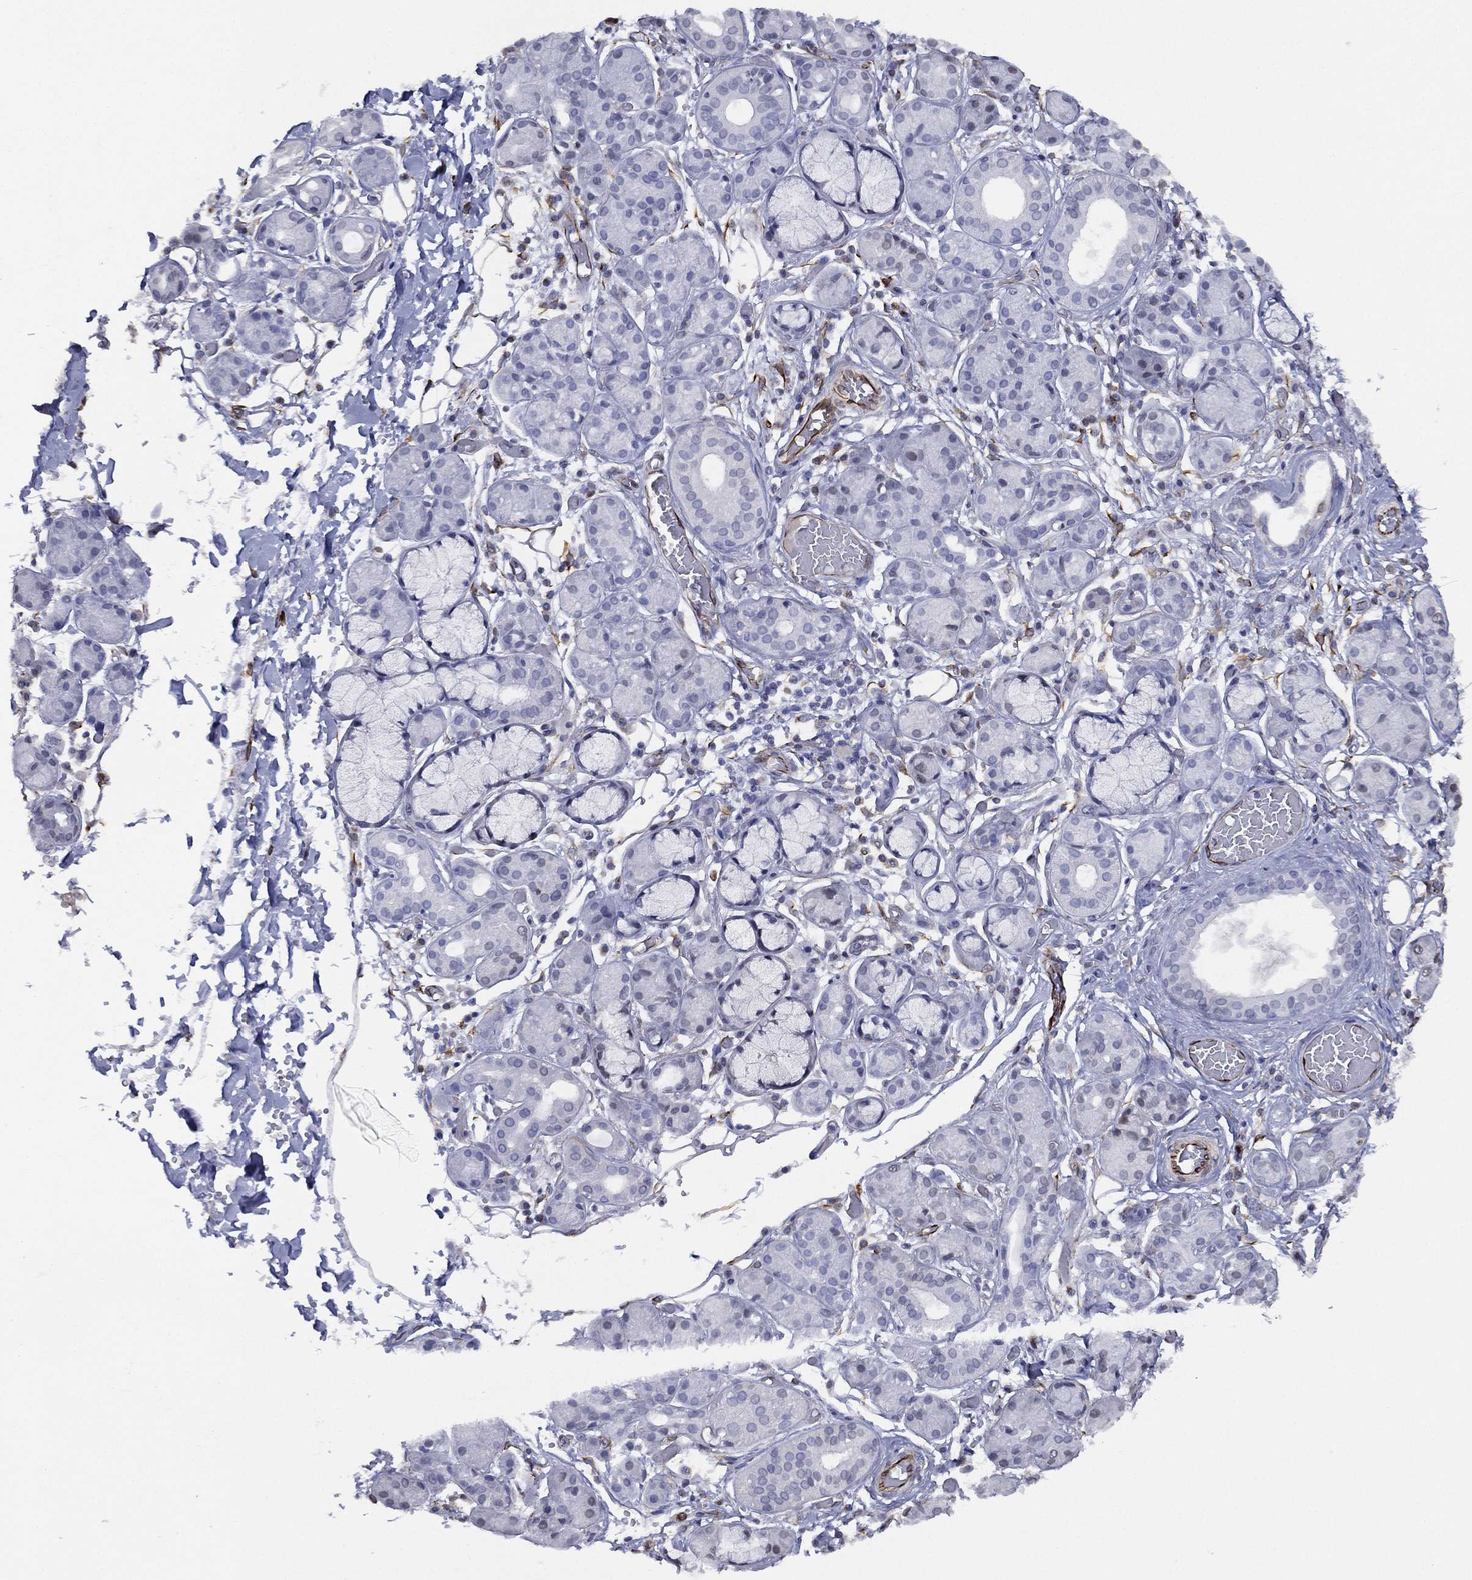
{"staining": {"intensity": "negative", "quantity": "none", "location": "none"}, "tissue": "salivary gland", "cell_type": "Glandular cells", "image_type": "normal", "snomed": [{"axis": "morphology", "description": "Normal tissue, NOS"}, {"axis": "topography", "description": "Salivary gland"}, {"axis": "topography", "description": "Peripheral nerve tissue"}], "caption": "Histopathology image shows no significant protein expression in glandular cells of normal salivary gland. (Stains: DAB immunohistochemistry (IHC) with hematoxylin counter stain, Microscopy: brightfield microscopy at high magnification).", "gene": "MAS1", "patient": {"sex": "male", "age": 71}}